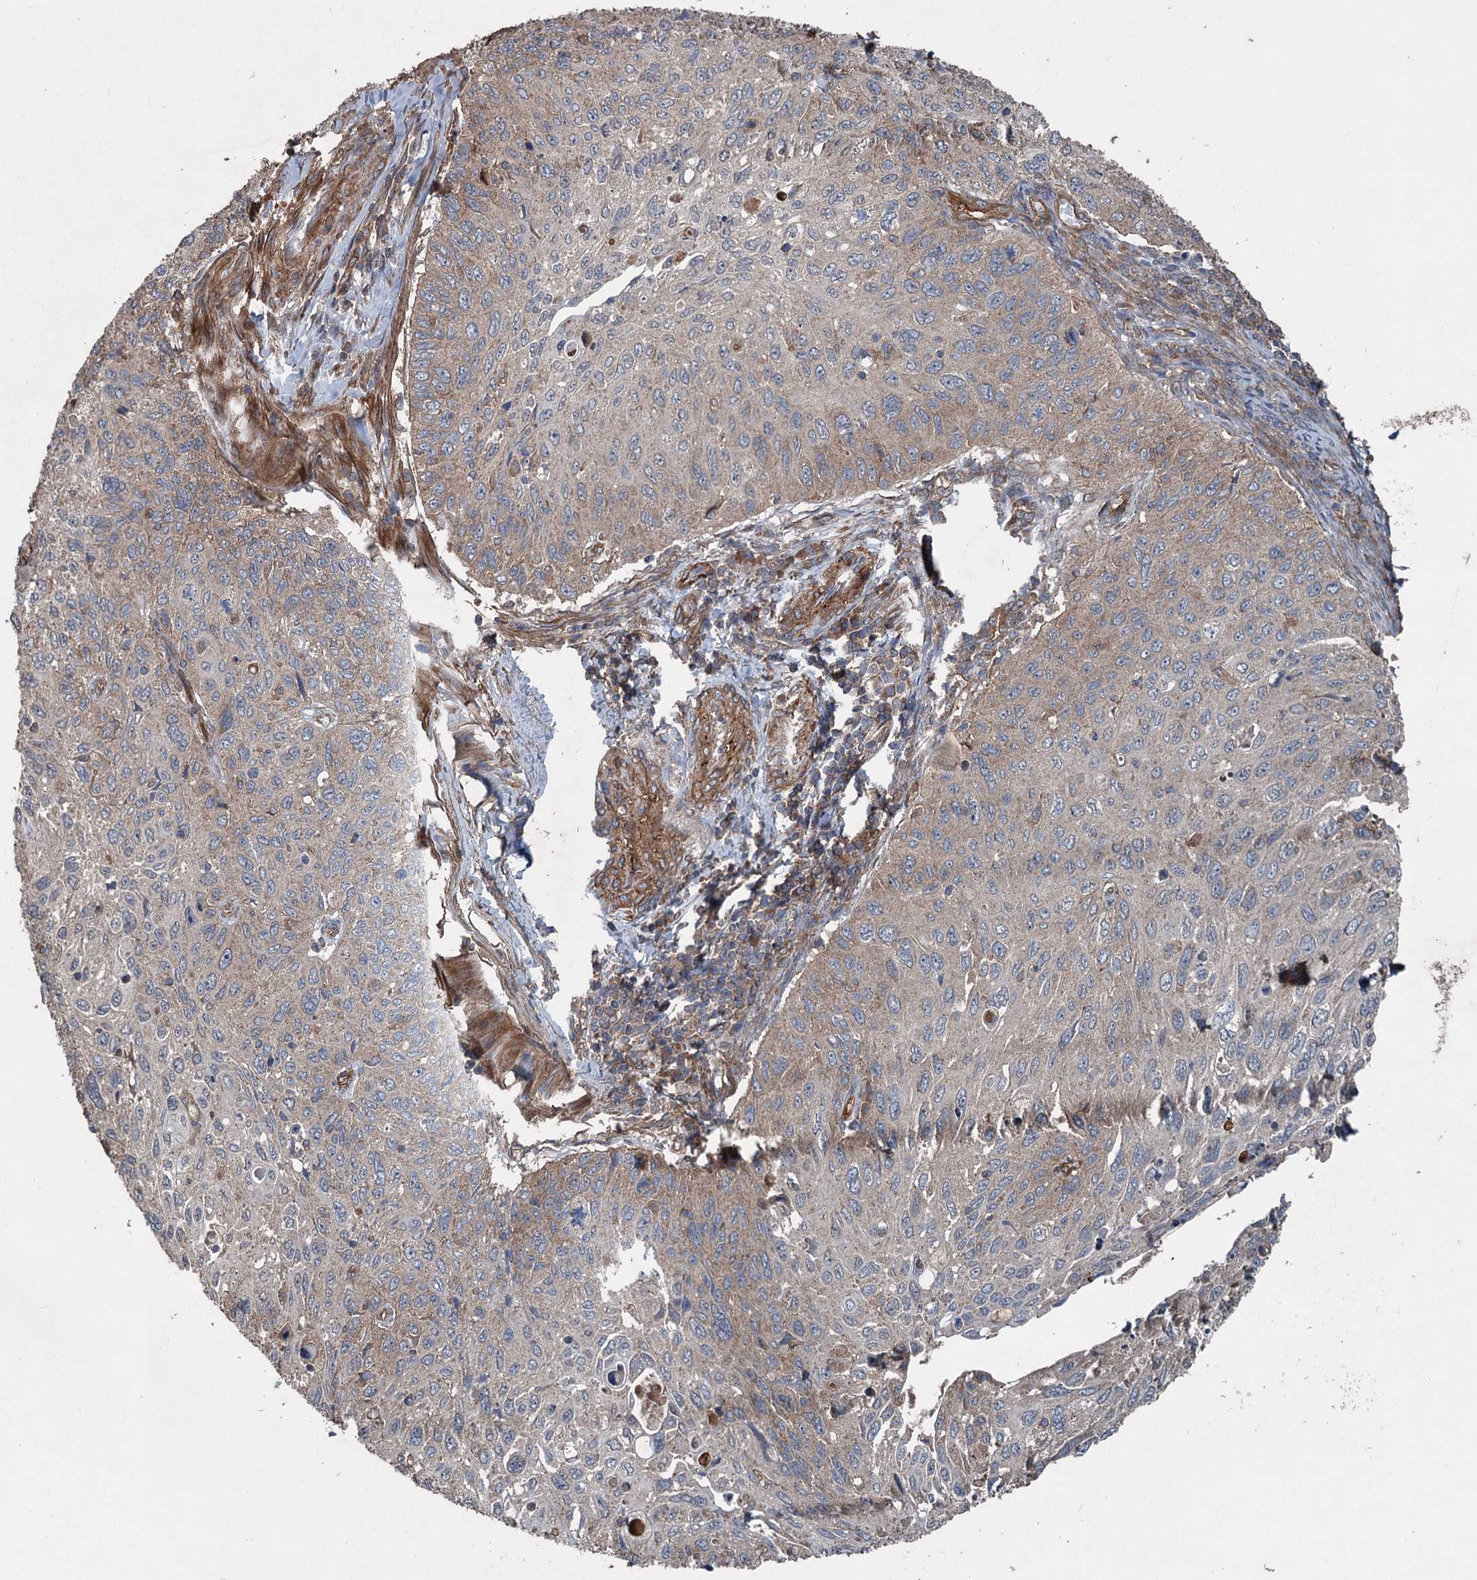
{"staining": {"intensity": "weak", "quantity": "<25%", "location": "cytoplasmic/membranous"}, "tissue": "cervical cancer", "cell_type": "Tumor cells", "image_type": "cancer", "snomed": [{"axis": "morphology", "description": "Squamous cell carcinoma, NOS"}, {"axis": "topography", "description": "Cervix"}], "caption": "High magnification brightfield microscopy of cervical cancer stained with DAB (brown) and counterstained with hematoxylin (blue): tumor cells show no significant expression.", "gene": "RNF214", "patient": {"sex": "female", "age": 70}}